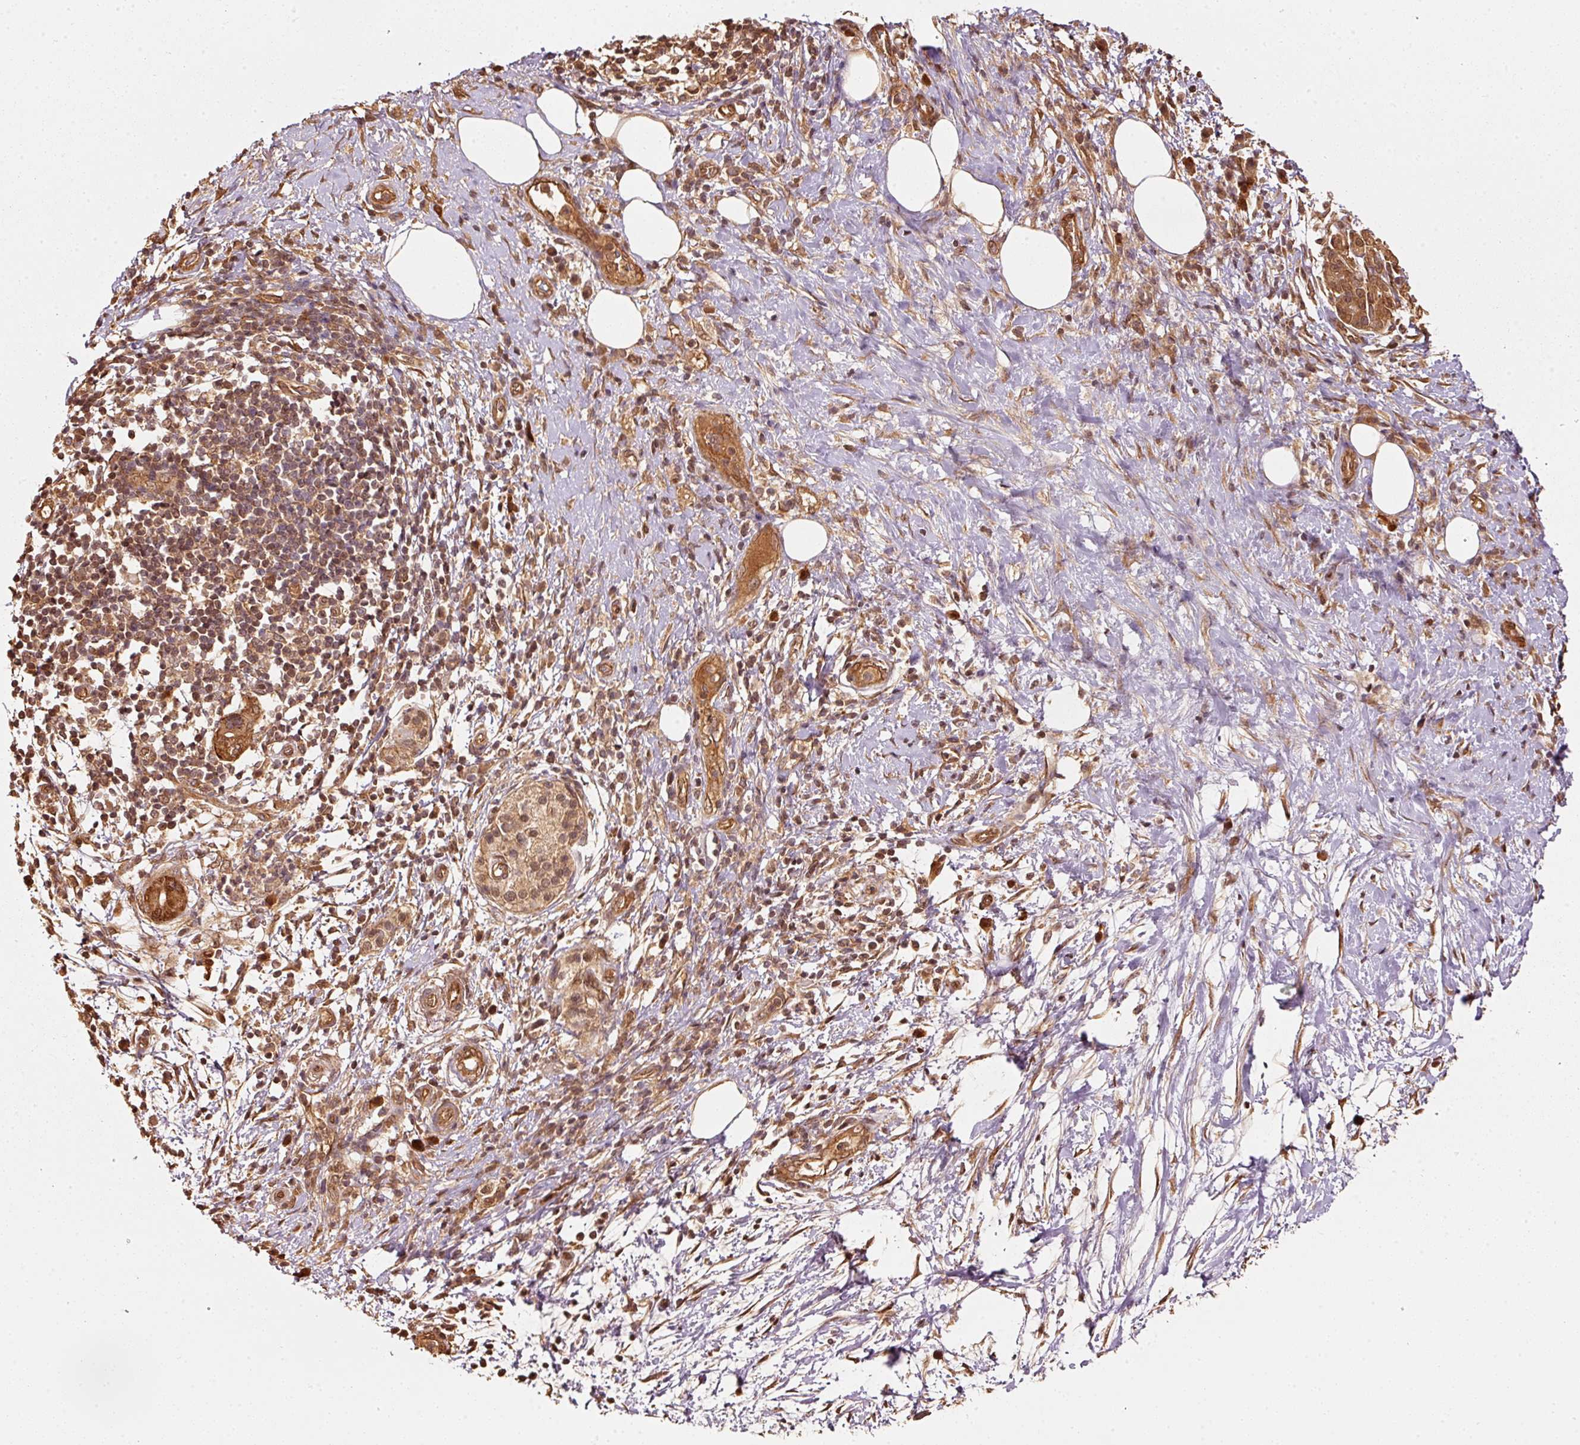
{"staining": {"intensity": "moderate", "quantity": ">75%", "location": "cytoplasmic/membranous,nuclear"}, "tissue": "pancreatic cancer", "cell_type": "Tumor cells", "image_type": "cancer", "snomed": [{"axis": "morphology", "description": "Adenocarcinoma, NOS"}, {"axis": "topography", "description": "Pancreas"}], "caption": "Immunohistochemistry (IHC) image of pancreatic cancer stained for a protein (brown), which displays medium levels of moderate cytoplasmic/membranous and nuclear staining in approximately >75% of tumor cells.", "gene": "STAU1", "patient": {"sex": "female", "age": 73}}